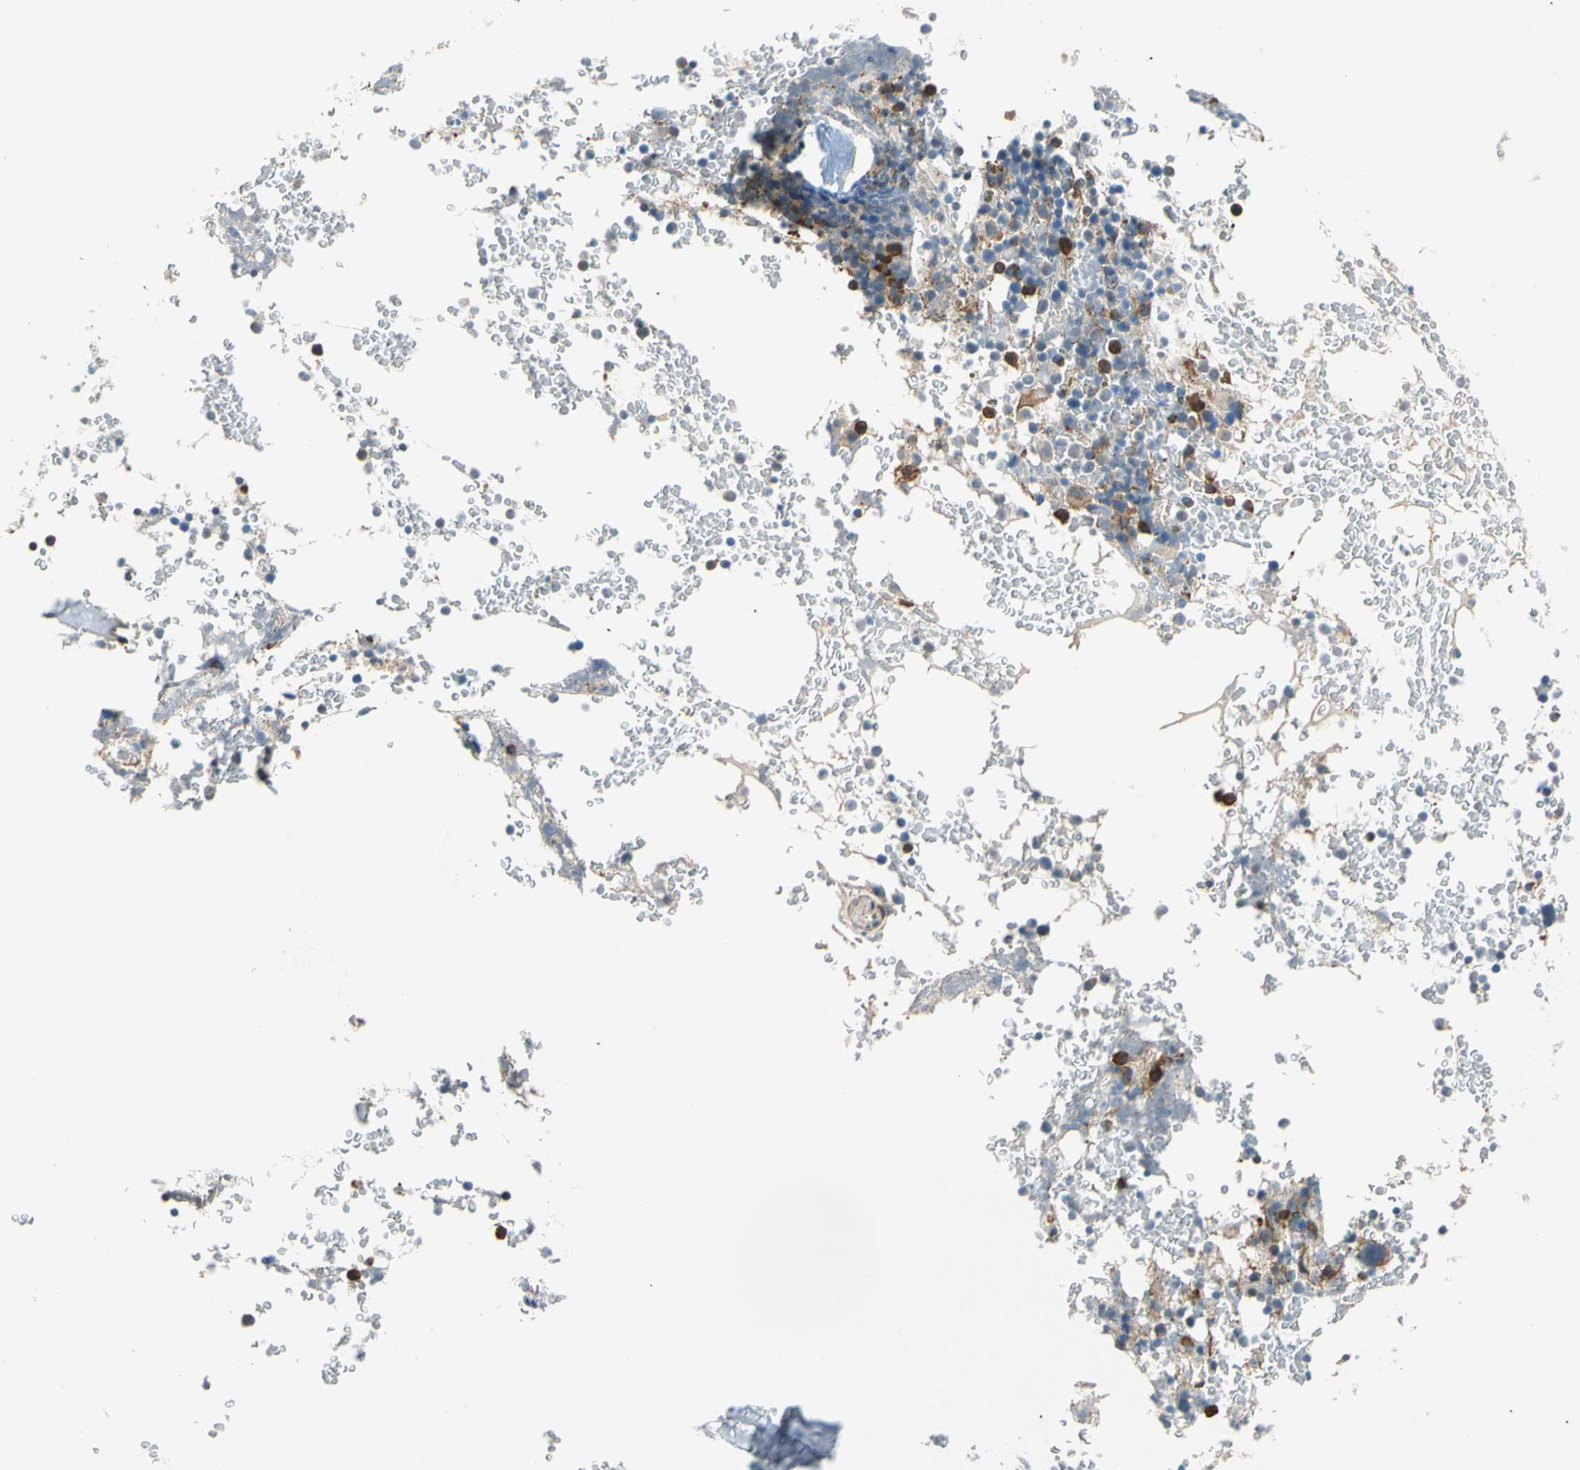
{"staining": {"intensity": "strong", "quantity": "<25%", "location": "cytoplasmic/membranous"}, "tissue": "bone marrow", "cell_type": "Hematopoietic cells", "image_type": "normal", "snomed": [{"axis": "morphology", "description": "Normal tissue, NOS"}, {"axis": "topography", "description": "Bone marrow"}], "caption": "Strong cytoplasmic/membranous staining for a protein is present in about <25% of hematopoietic cells of benign bone marrow using immunohistochemistry.", "gene": "LIMK2", "patient": {"sex": "female", "age": 66}}